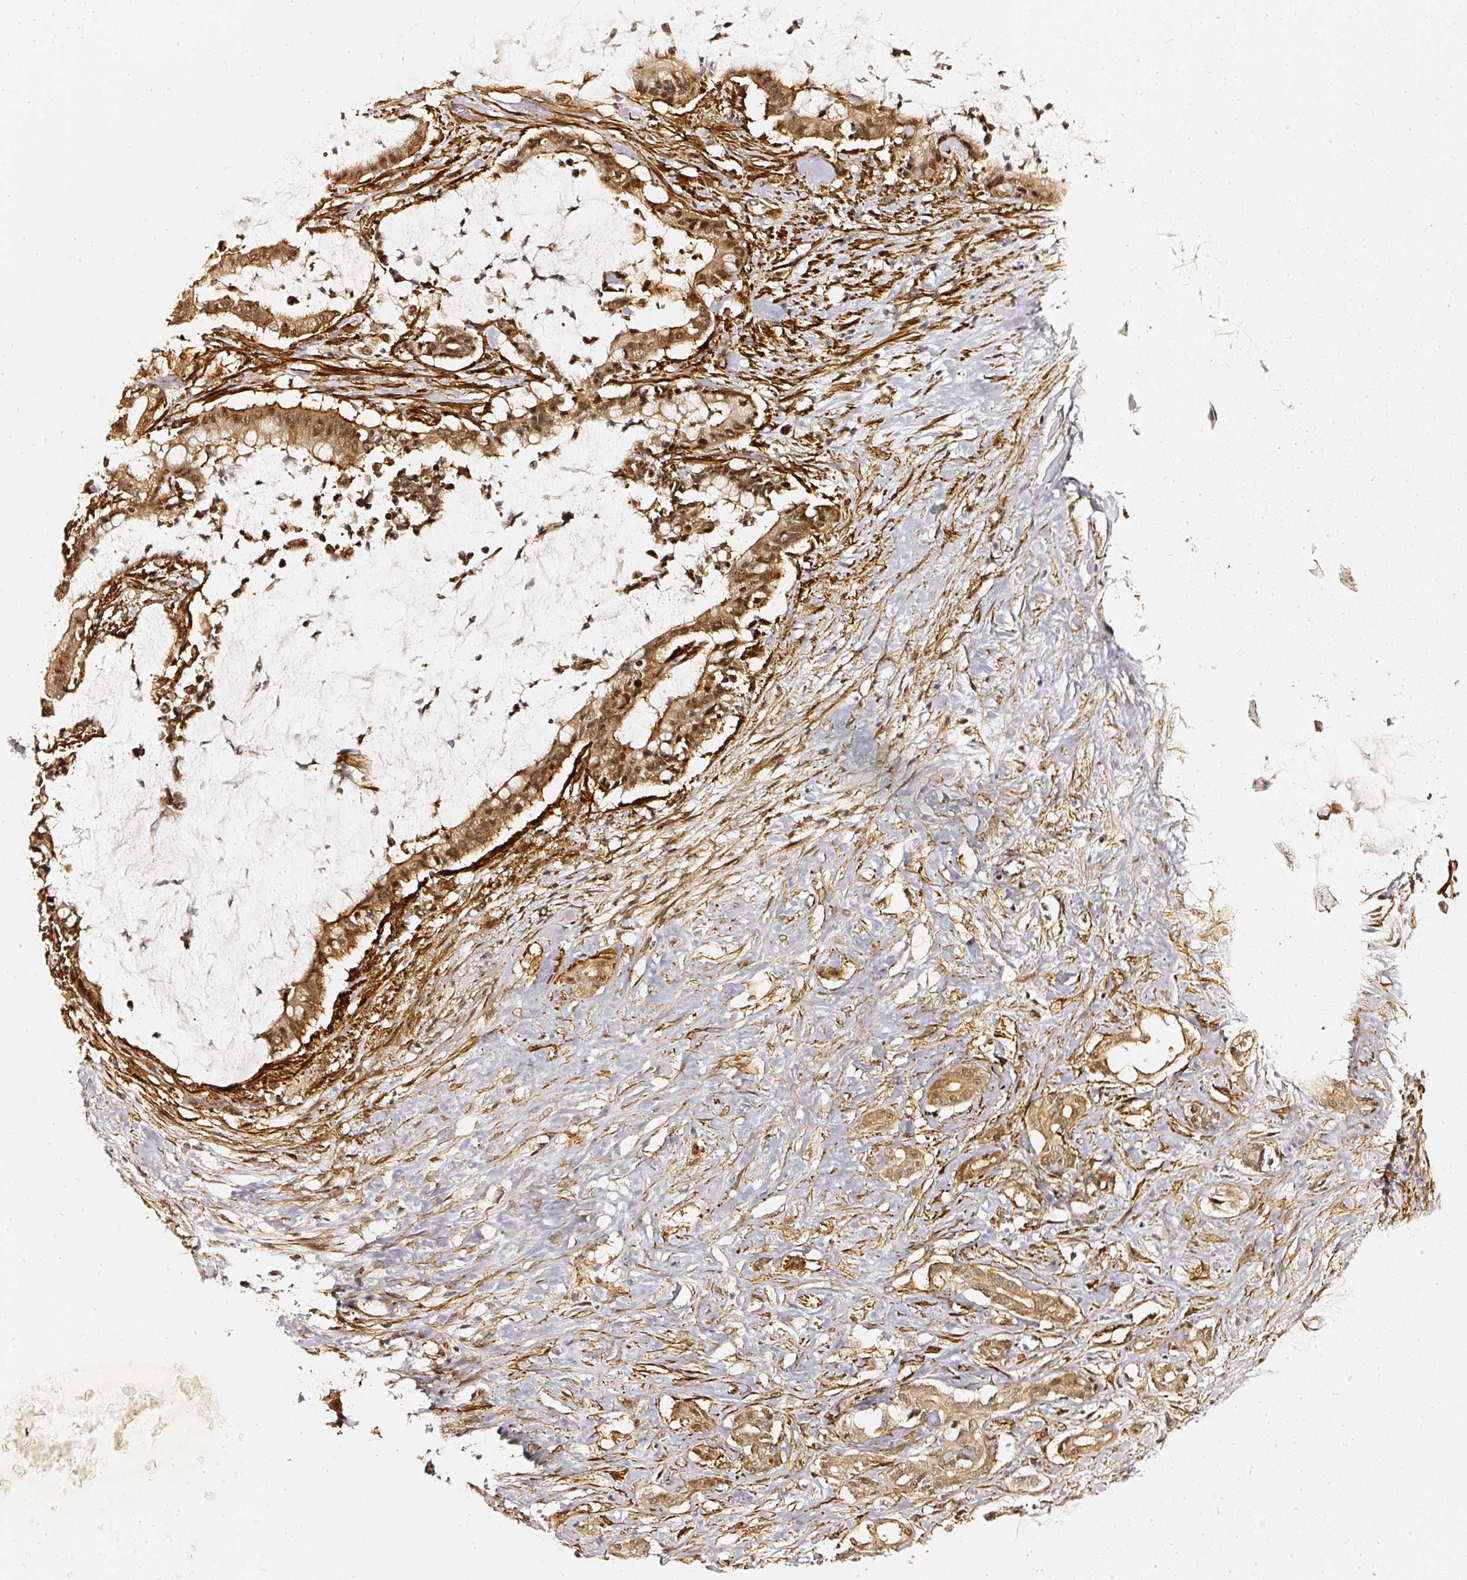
{"staining": {"intensity": "moderate", "quantity": ">75%", "location": "cytoplasmic/membranous,nuclear"}, "tissue": "pancreatic cancer", "cell_type": "Tumor cells", "image_type": "cancer", "snomed": [{"axis": "morphology", "description": "Adenocarcinoma, NOS"}, {"axis": "topography", "description": "Pancreas"}], "caption": "Adenocarcinoma (pancreatic) was stained to show a protein in brown. There is medium levels of moderate cytoplasmic/membranous and nuclear positivity in about >75% of tumor cells.", "gene": "PSMD1", "patient": {"sex": "male", "age": 41}}